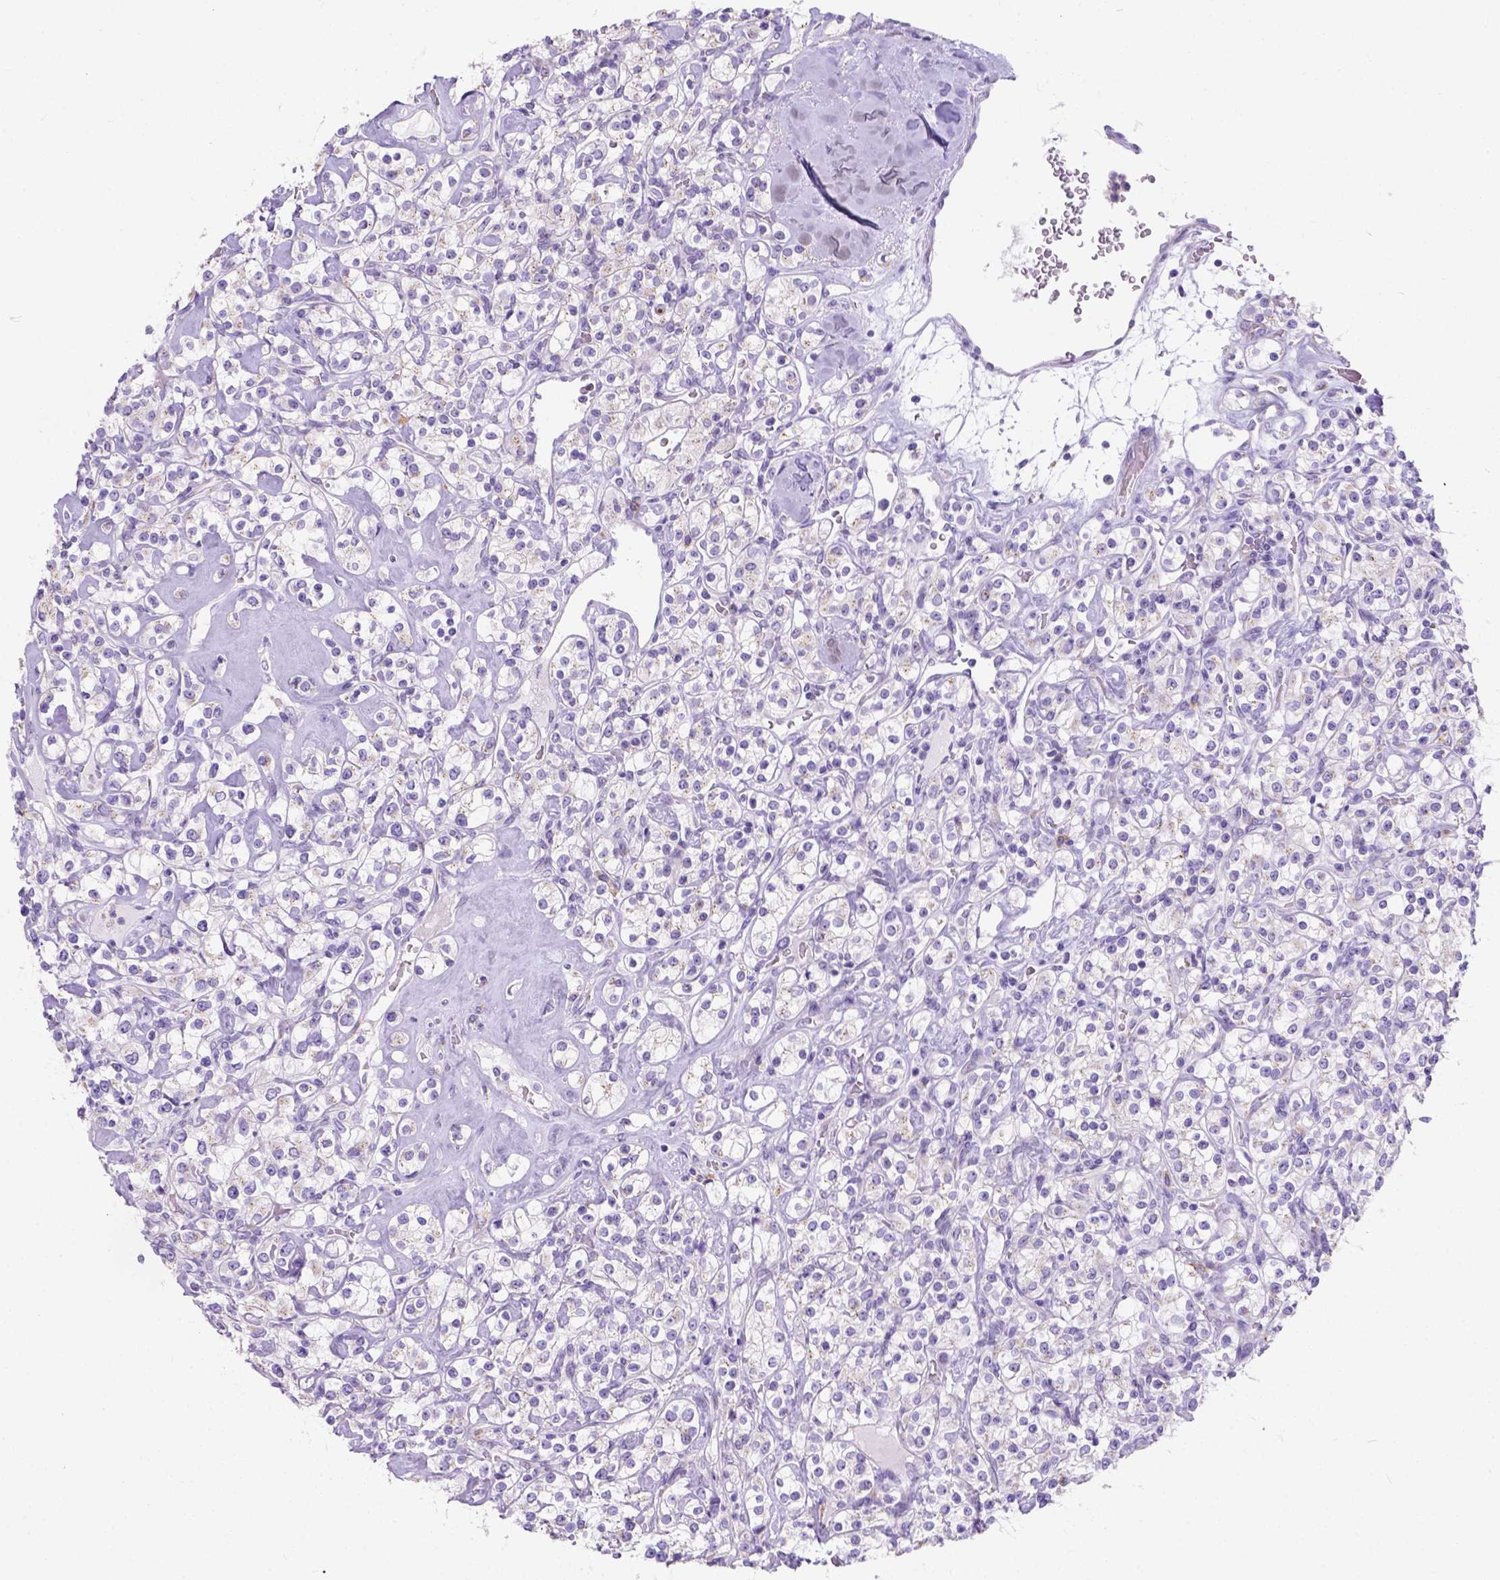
{"staining": {"intensity": "weak", "quantity": ">75%", "location": "cytoplasmic/membranous"}, "tissue": "renal cancer", "cell_type": "Tumor cells", "image_type": "cancer", "snomed": [{"axis": "morphology", "description": "Adenocarcinoma, NOS"}, {"axis": "topography", "description": "Kidney"}], "caption": "Immunohistochemistry (IHC) photomicrograph of human renal cancer stained for a protein (brown), which shows low levels of weak cytoplasmic/membranous expression in about >75% of tumor cells.", "gene": "PHF7", "patient": {"sex": "male", "age": 77}}